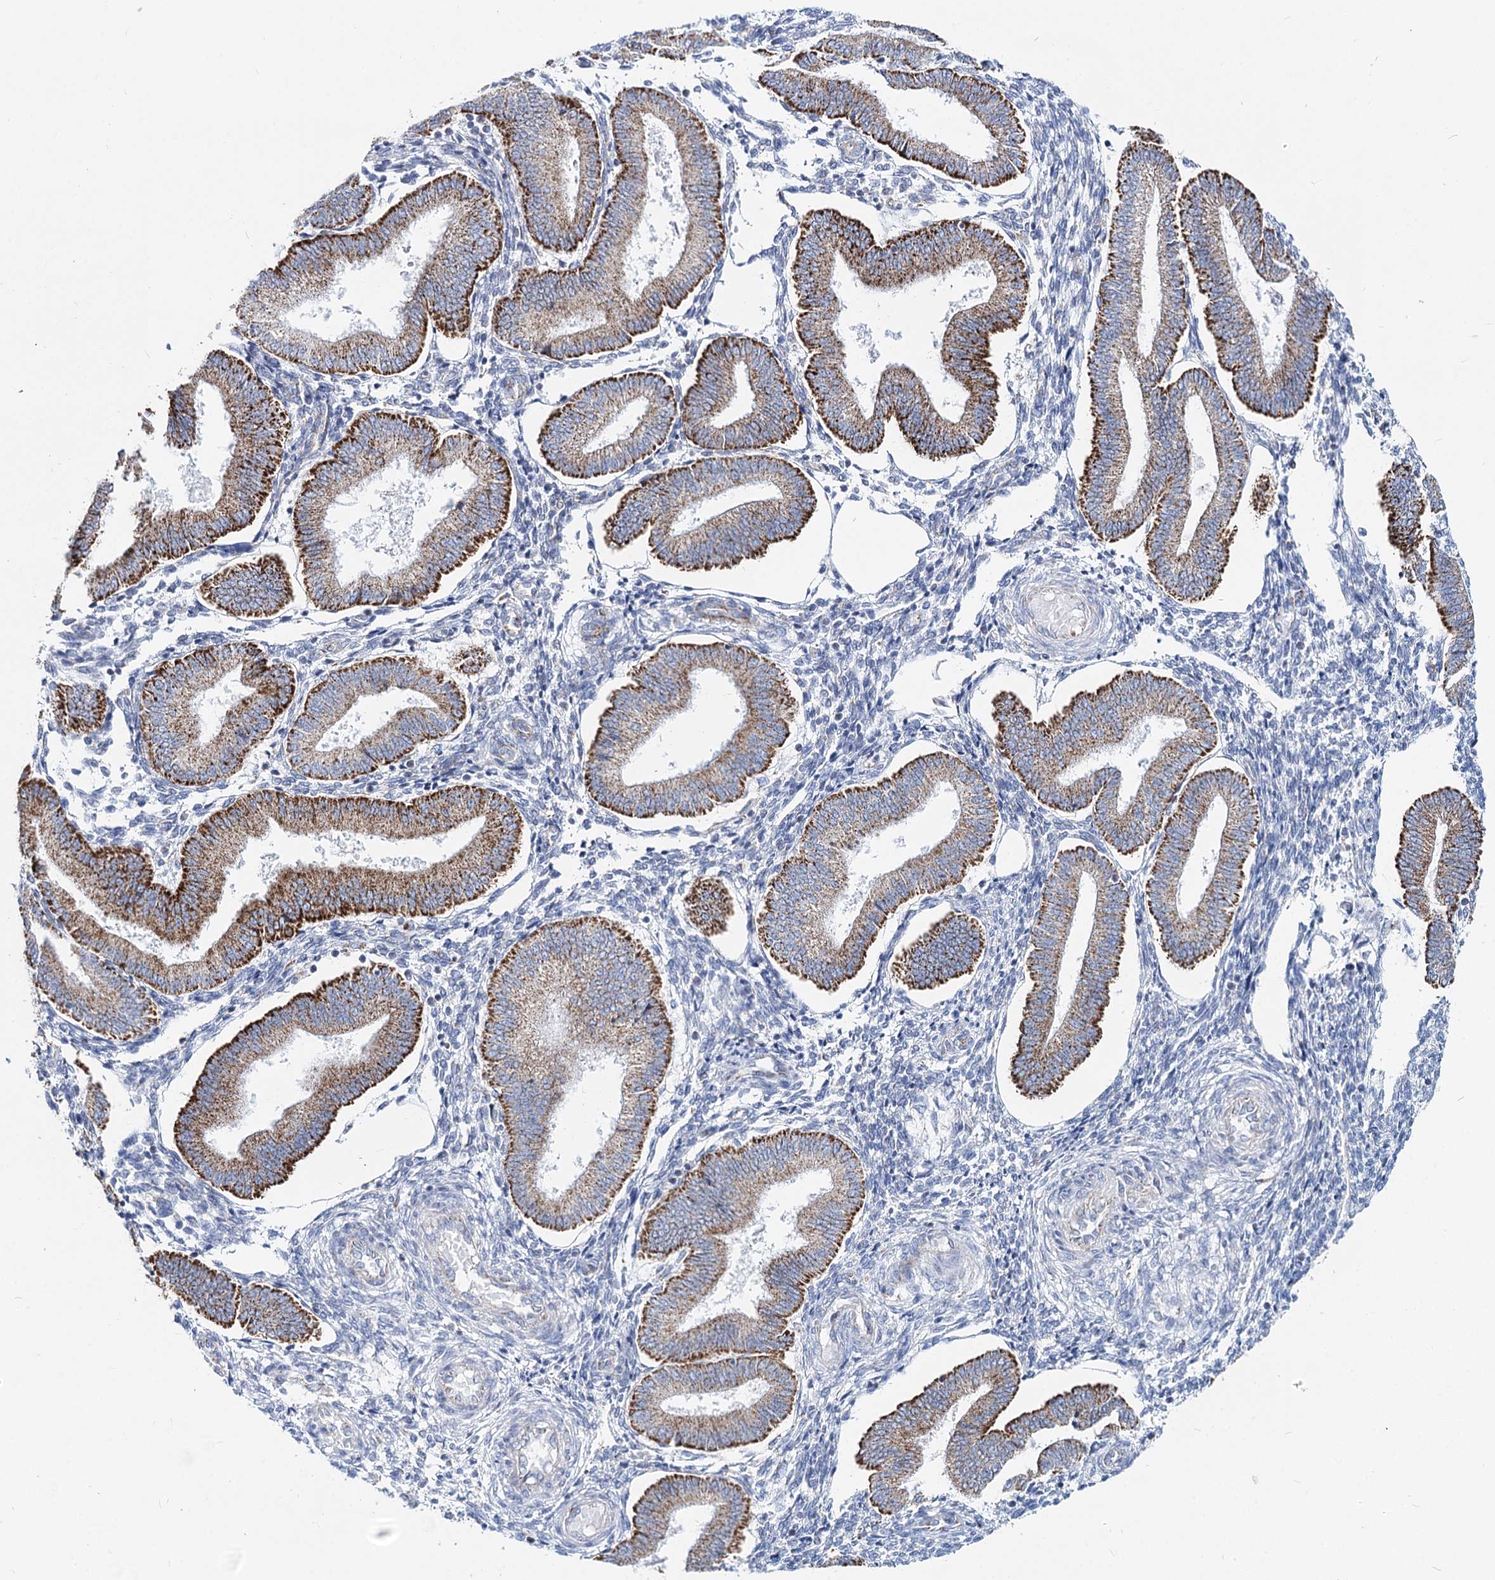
{"staining": {"intensity": "negative", "quantity": "none", "location": "none"}, "tissue": "endometrium", "cell_type": "Cells in endometrial stroma", "image_type": "normal", "snomed": [{"axis": "morphology", "description": "Normal tissue, NOS"}, {"axis": "topography", "description": "Endometrium"}], "caption": "This image is of benign endometrium stained with IHC to label a protein in brown with the nuclei are counter-stained blue. There is no staining in cells in endometrial stroma. (DAB (3,3'-diaminobenzidine) immunohistochemistry, high magnification).", "gene": "MCCC2", "patient": {"sex": "female", "age": 39}}